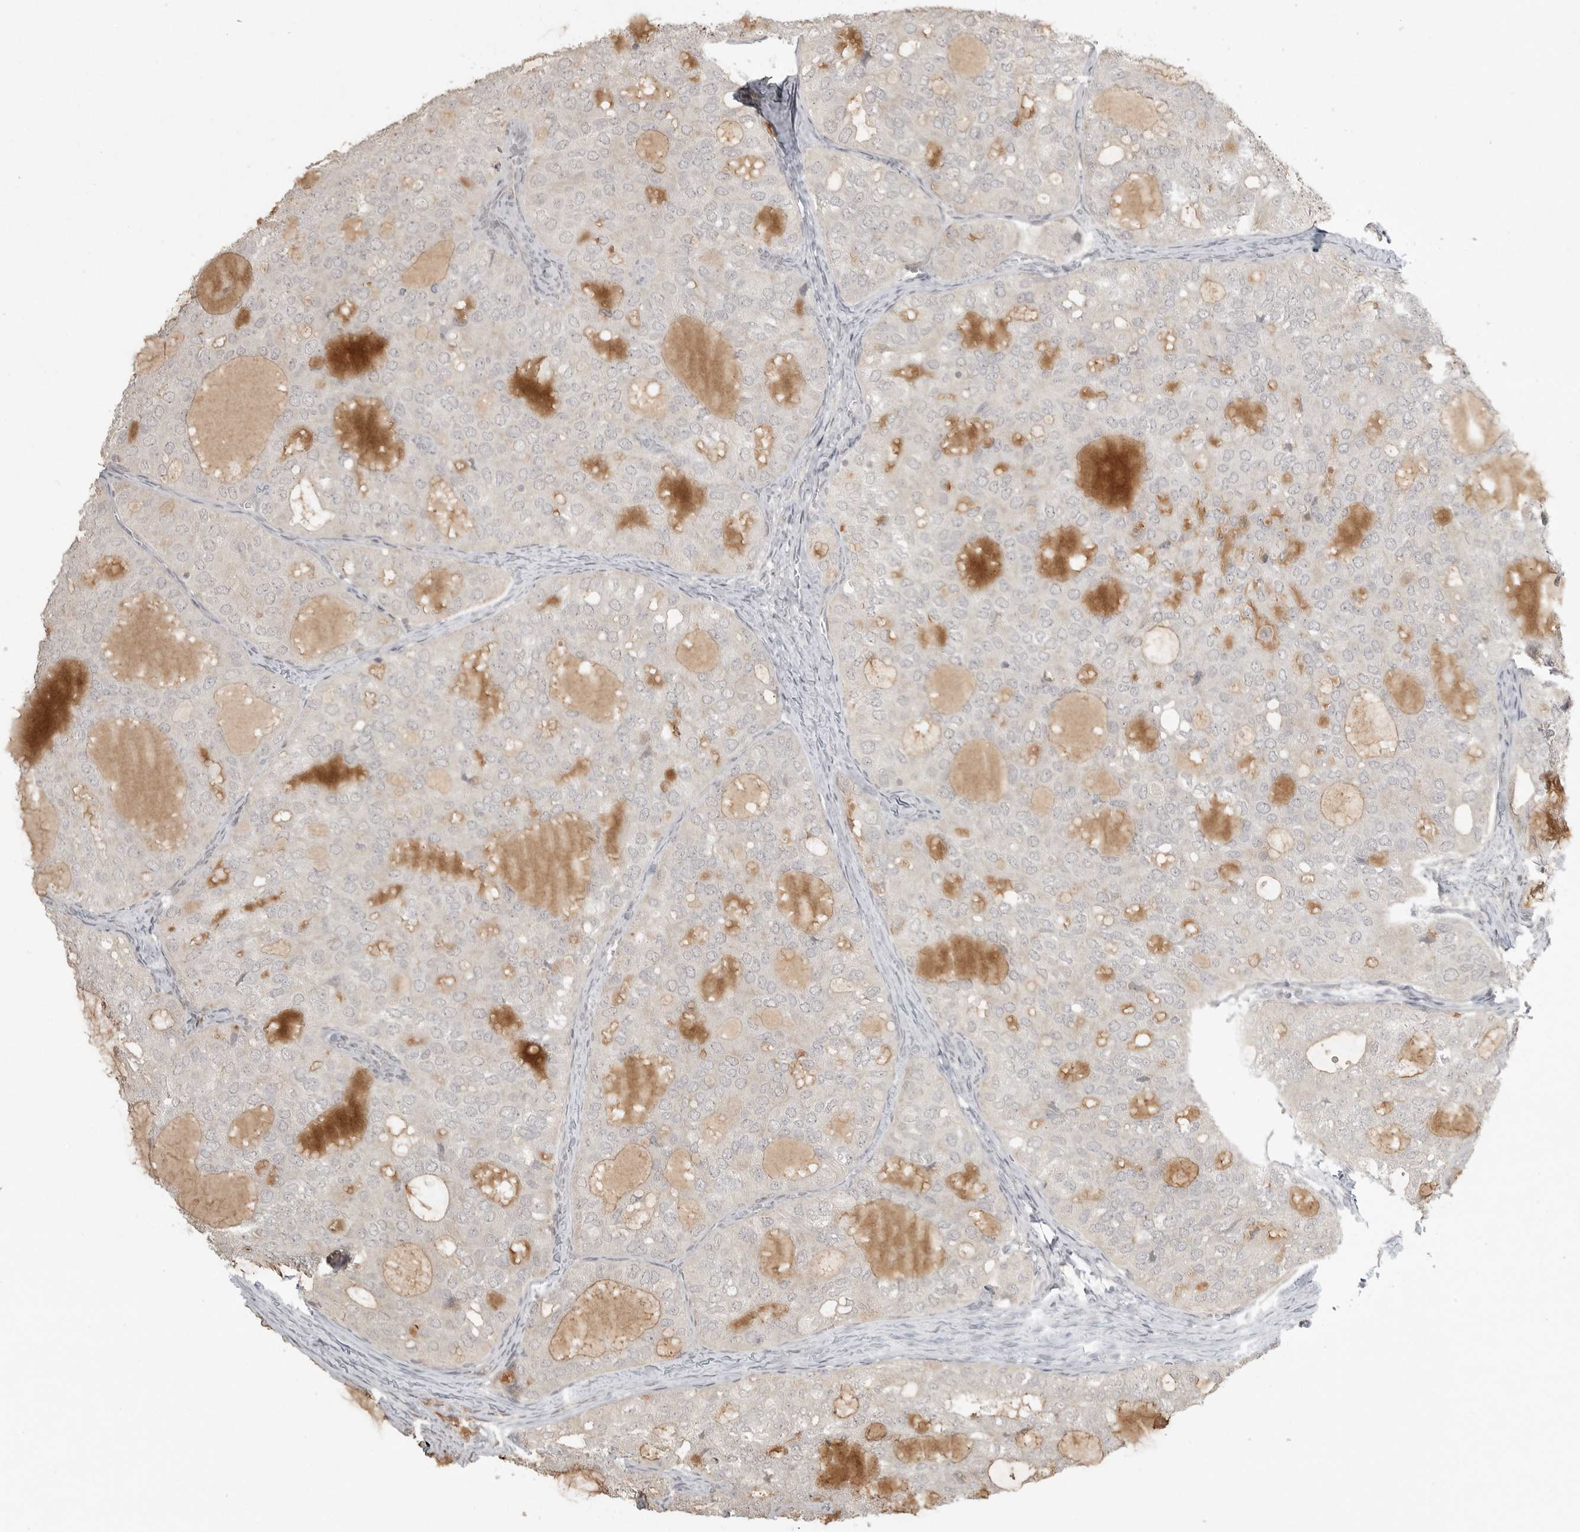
{"staining": {"intensity": "negative", "quantity": "none", "location": "none"}, "tissue": "thyroid cancer", "cell_type": "Tumor cells", "image_type": "cancer", "snomed": [{"axis": "morphology", "description": "Follicular adenoma carcinoma, NOS"}, {"axis": "topography", "description": "Thyroid gland"}], "caption": "Histopathology image shows no protein expression in tumor cells of thyroid cancer (follicular adenoma carcinoma) tissue. The staining is performed using DAB (3,3'-diaminobenzidine) brown chromogen with nuclei counter-stained in using hematoxylin.", "gene": "SMG8", "patient": {"sex": "male", "age": 75}}